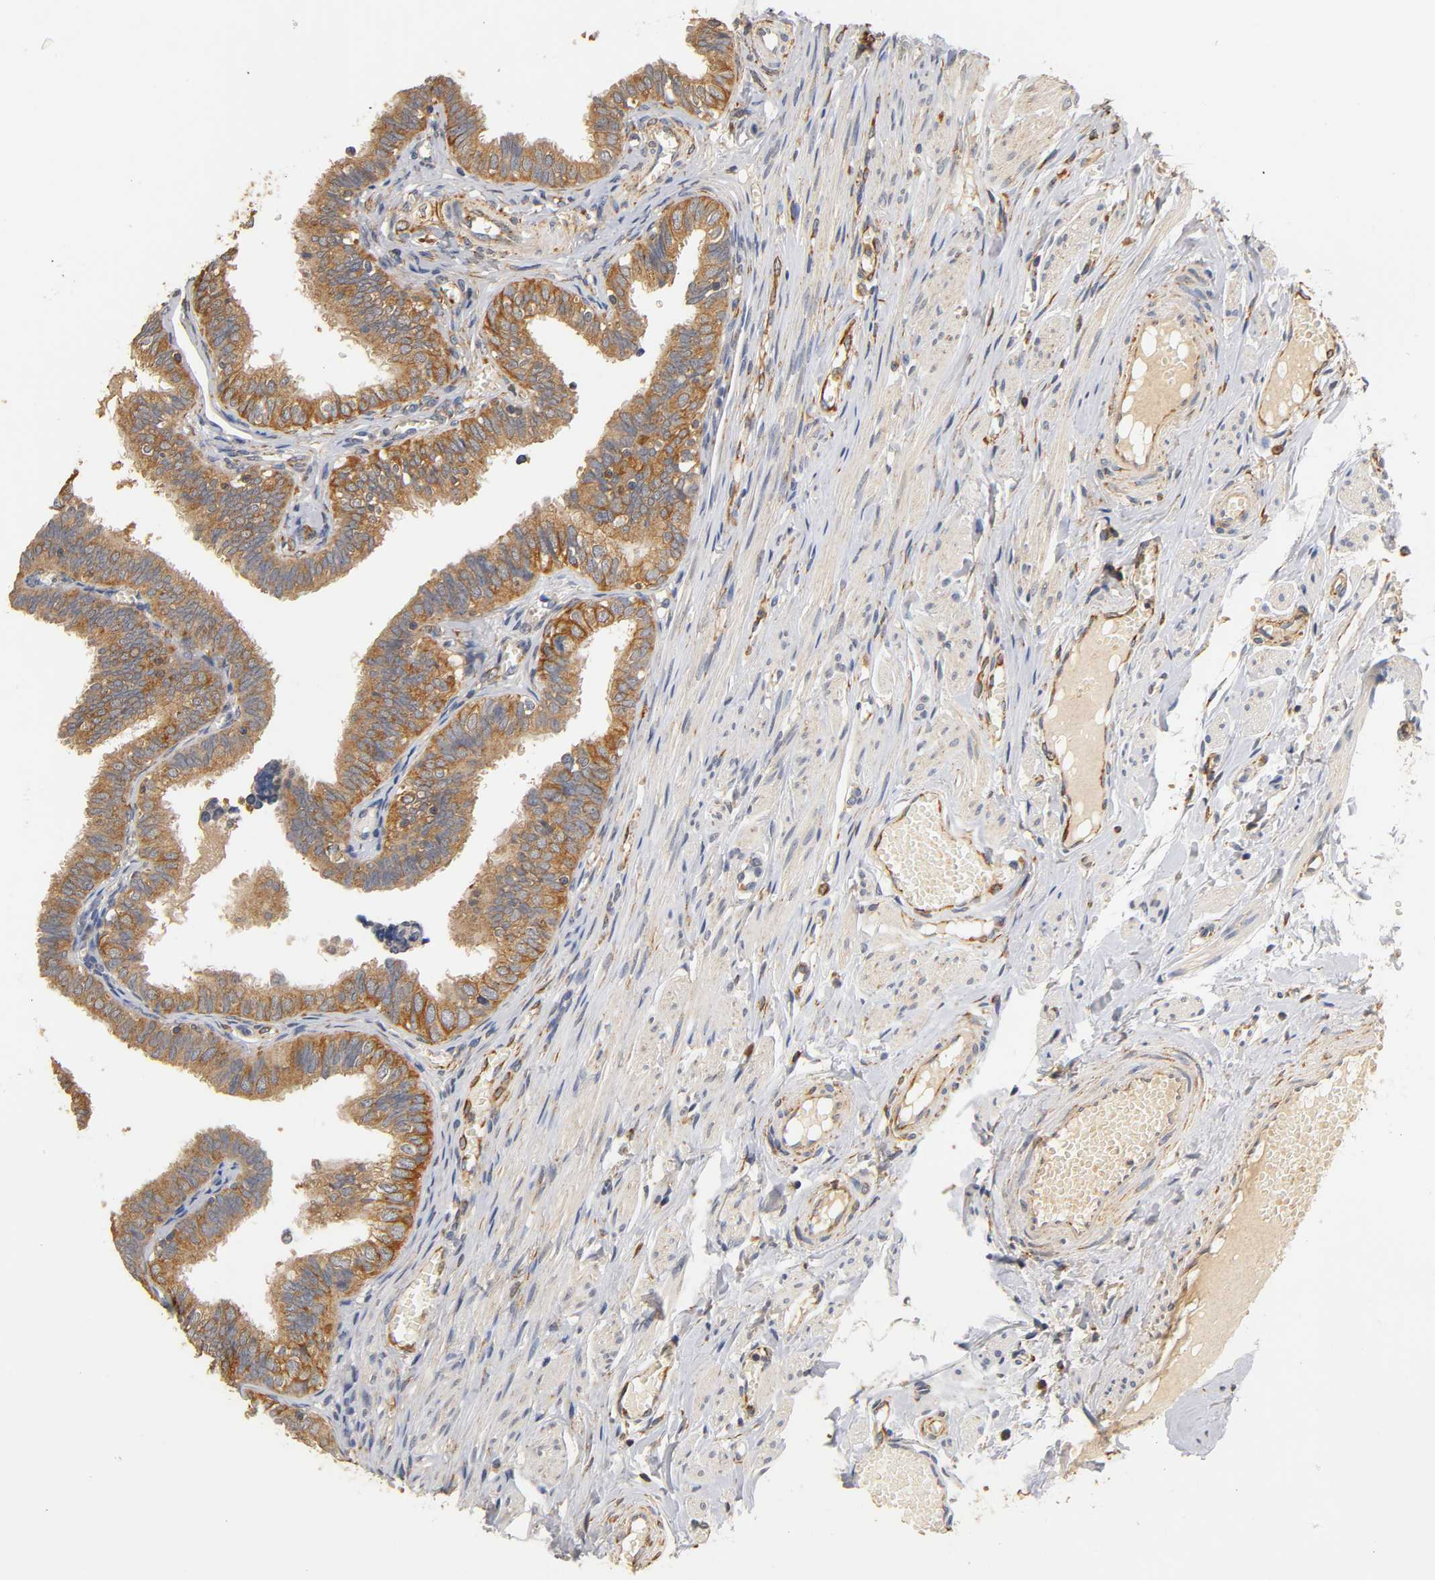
{"staining": {"intensity": "strong", "quantity": ">75%", "location": "cytoplasmic/membranous"}, "tissue": "fallopian tube", "cell_type": "Glandular cells", "image_type": "normal", "snomed": [{"axis": "morphology", "description": "Normal tissue, NOS"}, {"axis": "topography", "description": "Fallopian tube"}], "caption": "Approximately >75% of glandular cells in normal fallopian tube reveal strong cytoplasmic/membranous protein positivity as visualized by brown immunohistochemical staining.", "gene": "SCAP", "patient": {"sex": "female", "age": 46}}